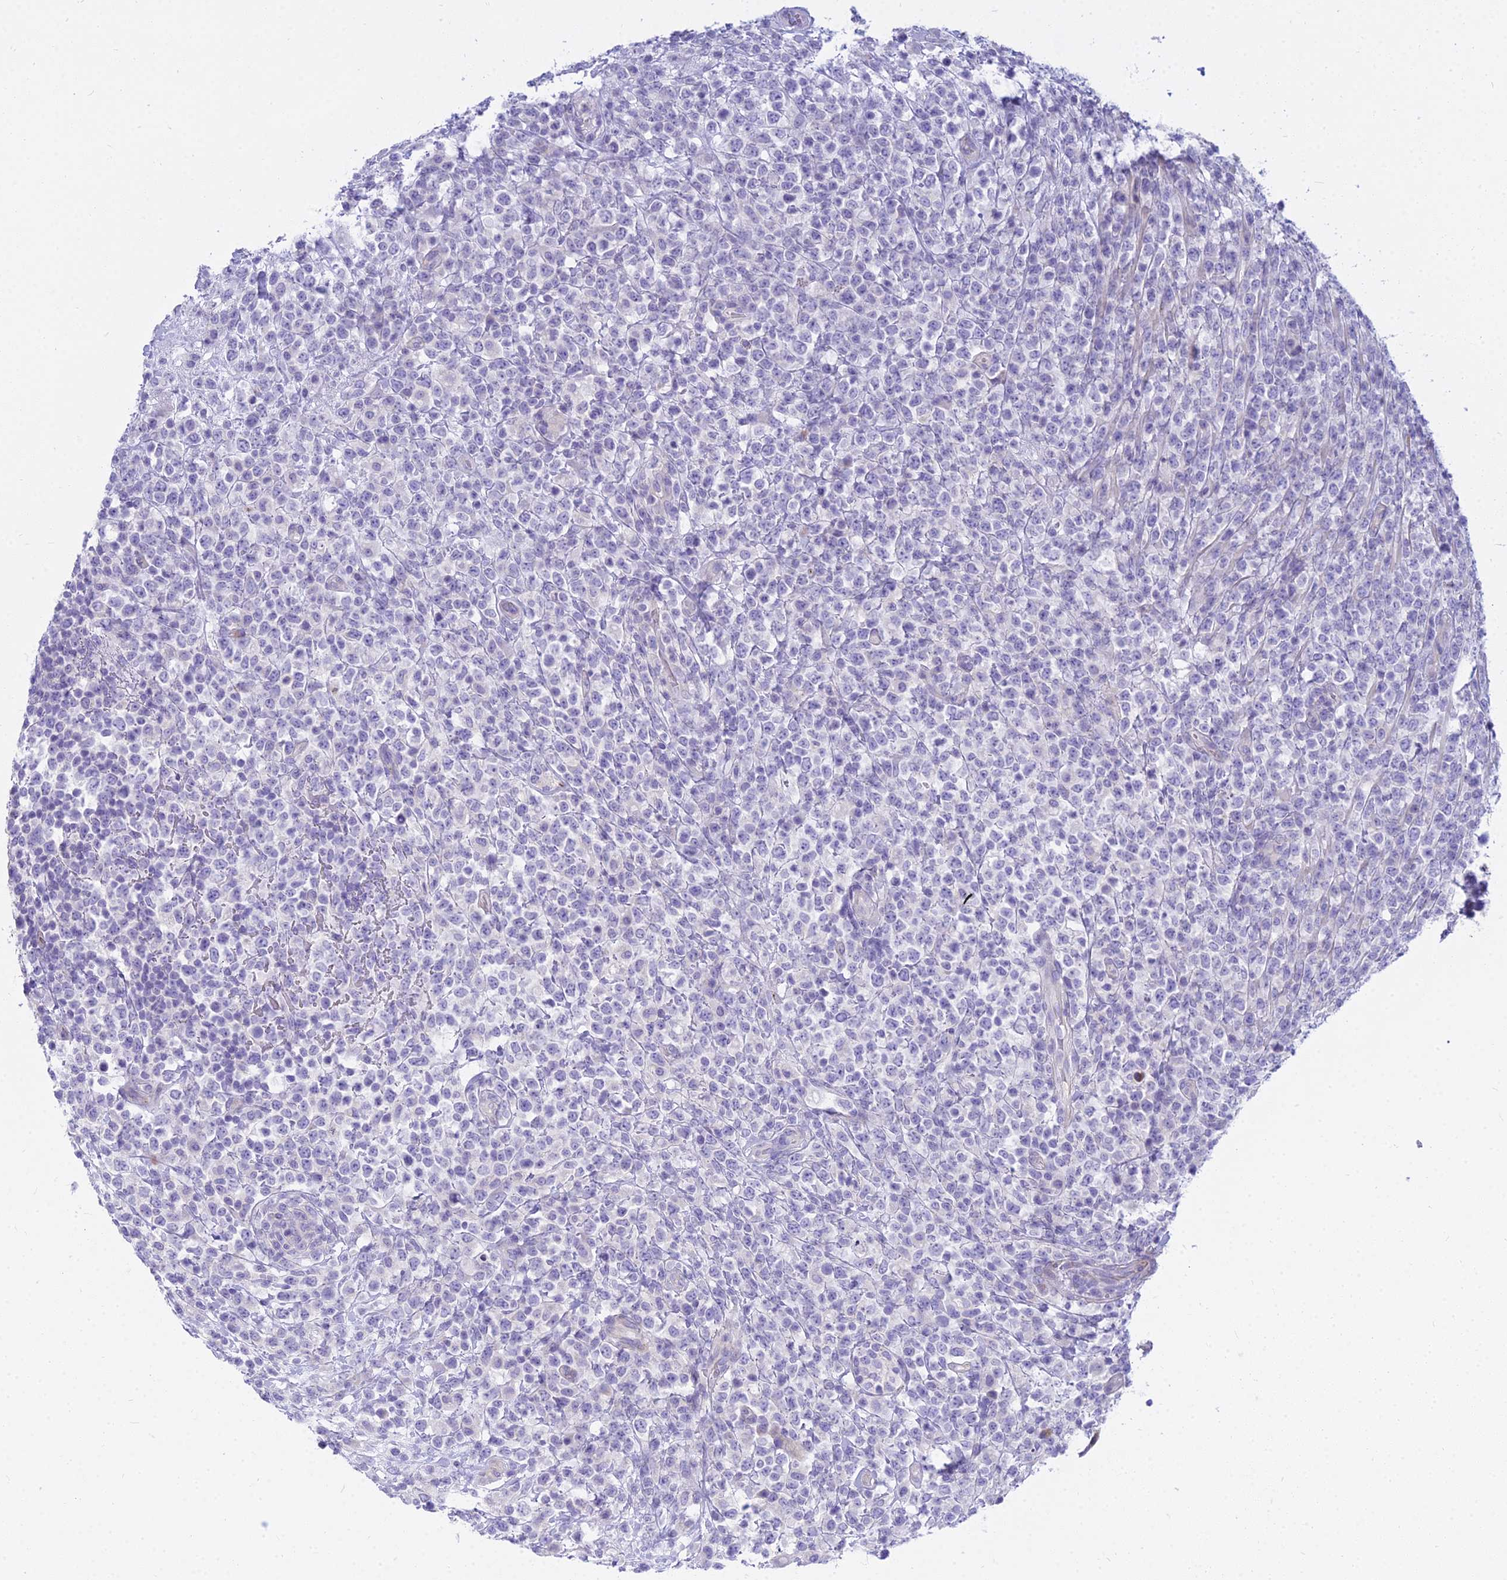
{"staining": {"intensity": "negative", "quantity": "none", "location": "none"}, "tissue": "lymphoma", "cell_type": "Tumor cells", "image_type": "cancer", "snomed": [{"axis": "morphology", "description": "Malignant lymphoma, non-Hodgkin's type, High grade"}, {"axis": "topography", "description": "Colon"}], "caption": "A high-resolution micrograph shows IHC staining of lymphoma, which reveals no significant expression in tumor cells.", "gene": "SMIM24", "patient": {"sex": "female", "age": 53}}